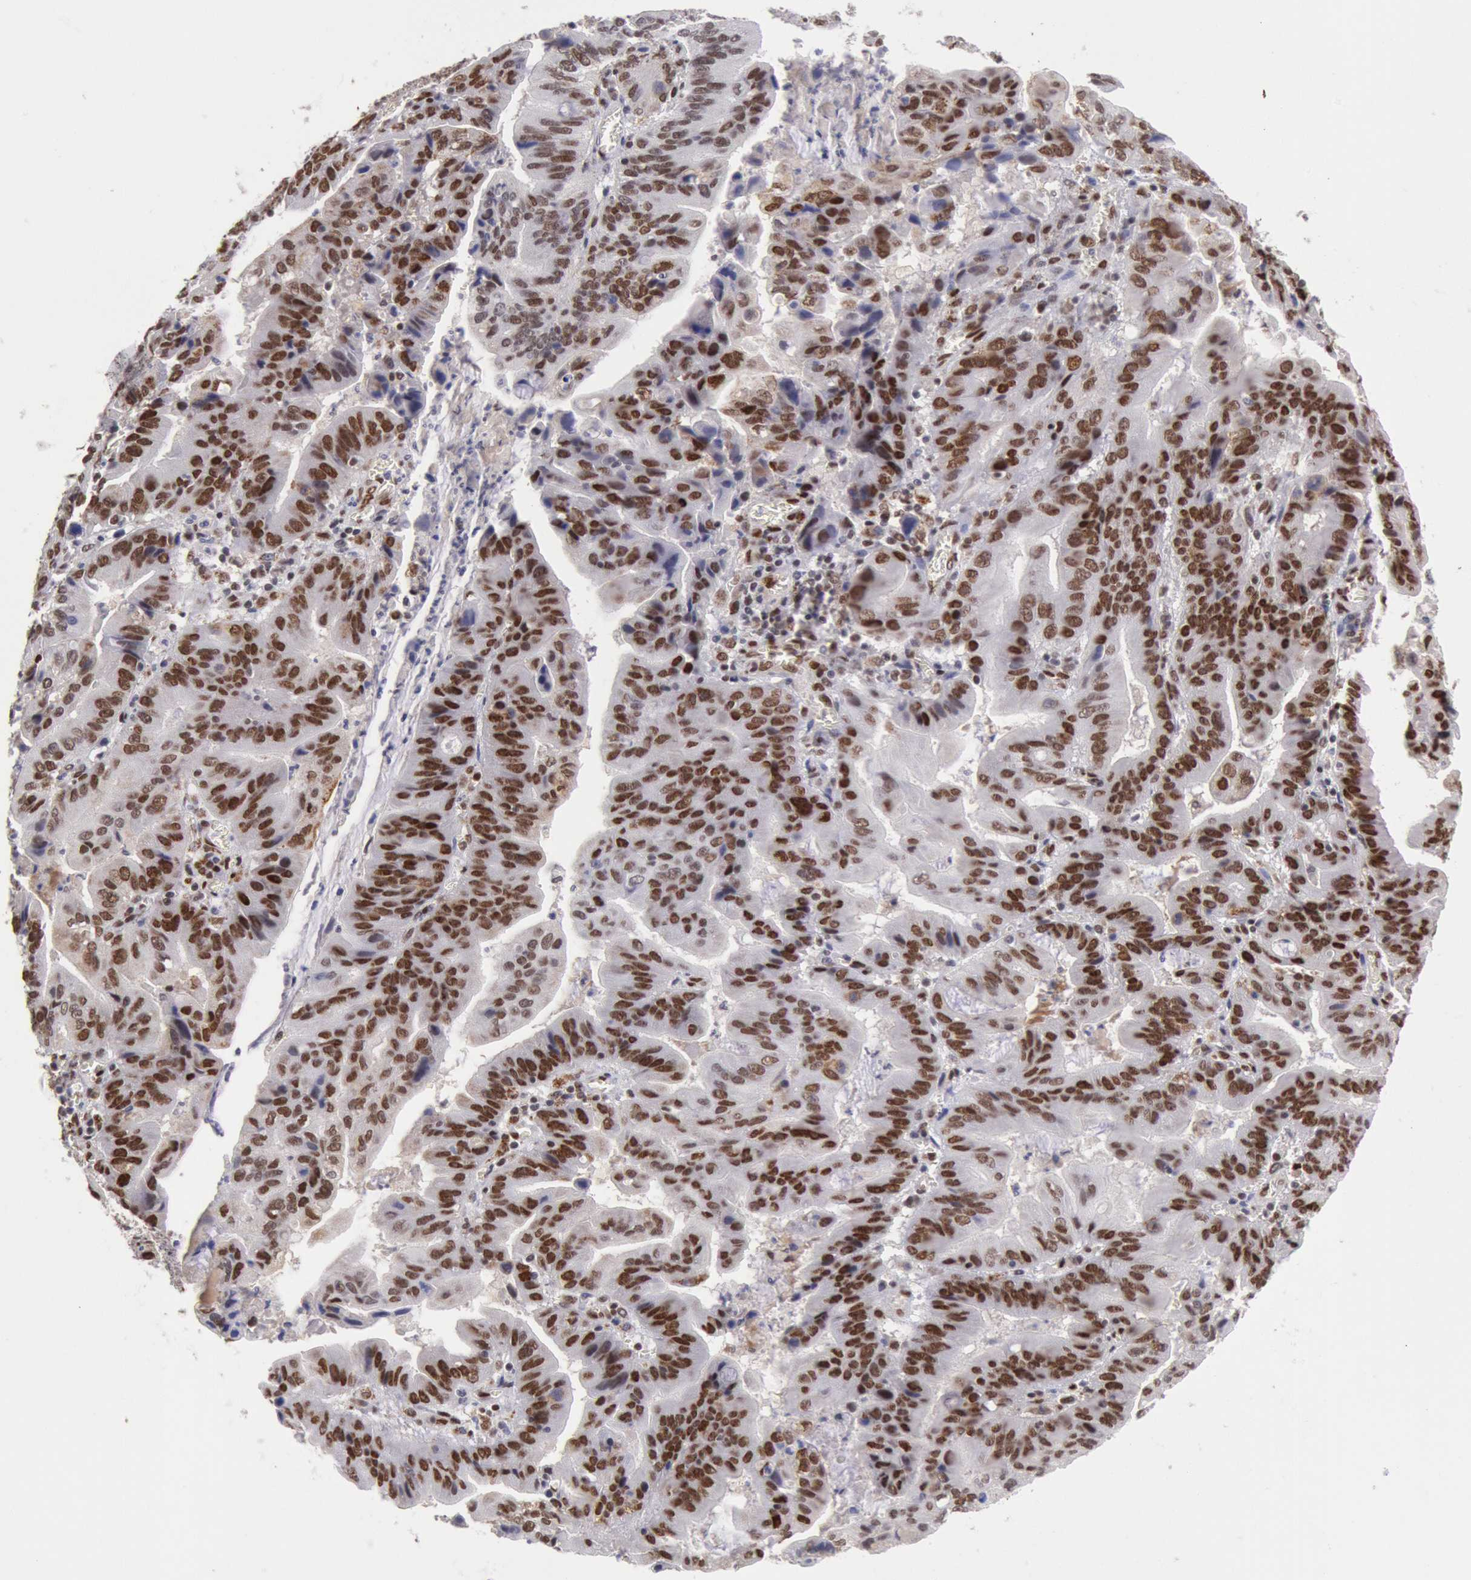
{"staining": {"intensity": "strong", "quantity": ">75%", "location": "nuclear"}, "tissue": "stomach cancer", "cell_type": "Tumor cells", "image_type": "cancer", "snomed": [{"axis": "morphology", "description": "Adenocarcinoma, NOS"}, {"axis": "topography", "description": "Stomach, upper"}], "caption": "A brown stain shows strong nuclear staining of a protein in adenocarcinoma (stomach) tumor cells.", "gene": "CDKN2B", "patient": {"sex": "male", "age": 63}}